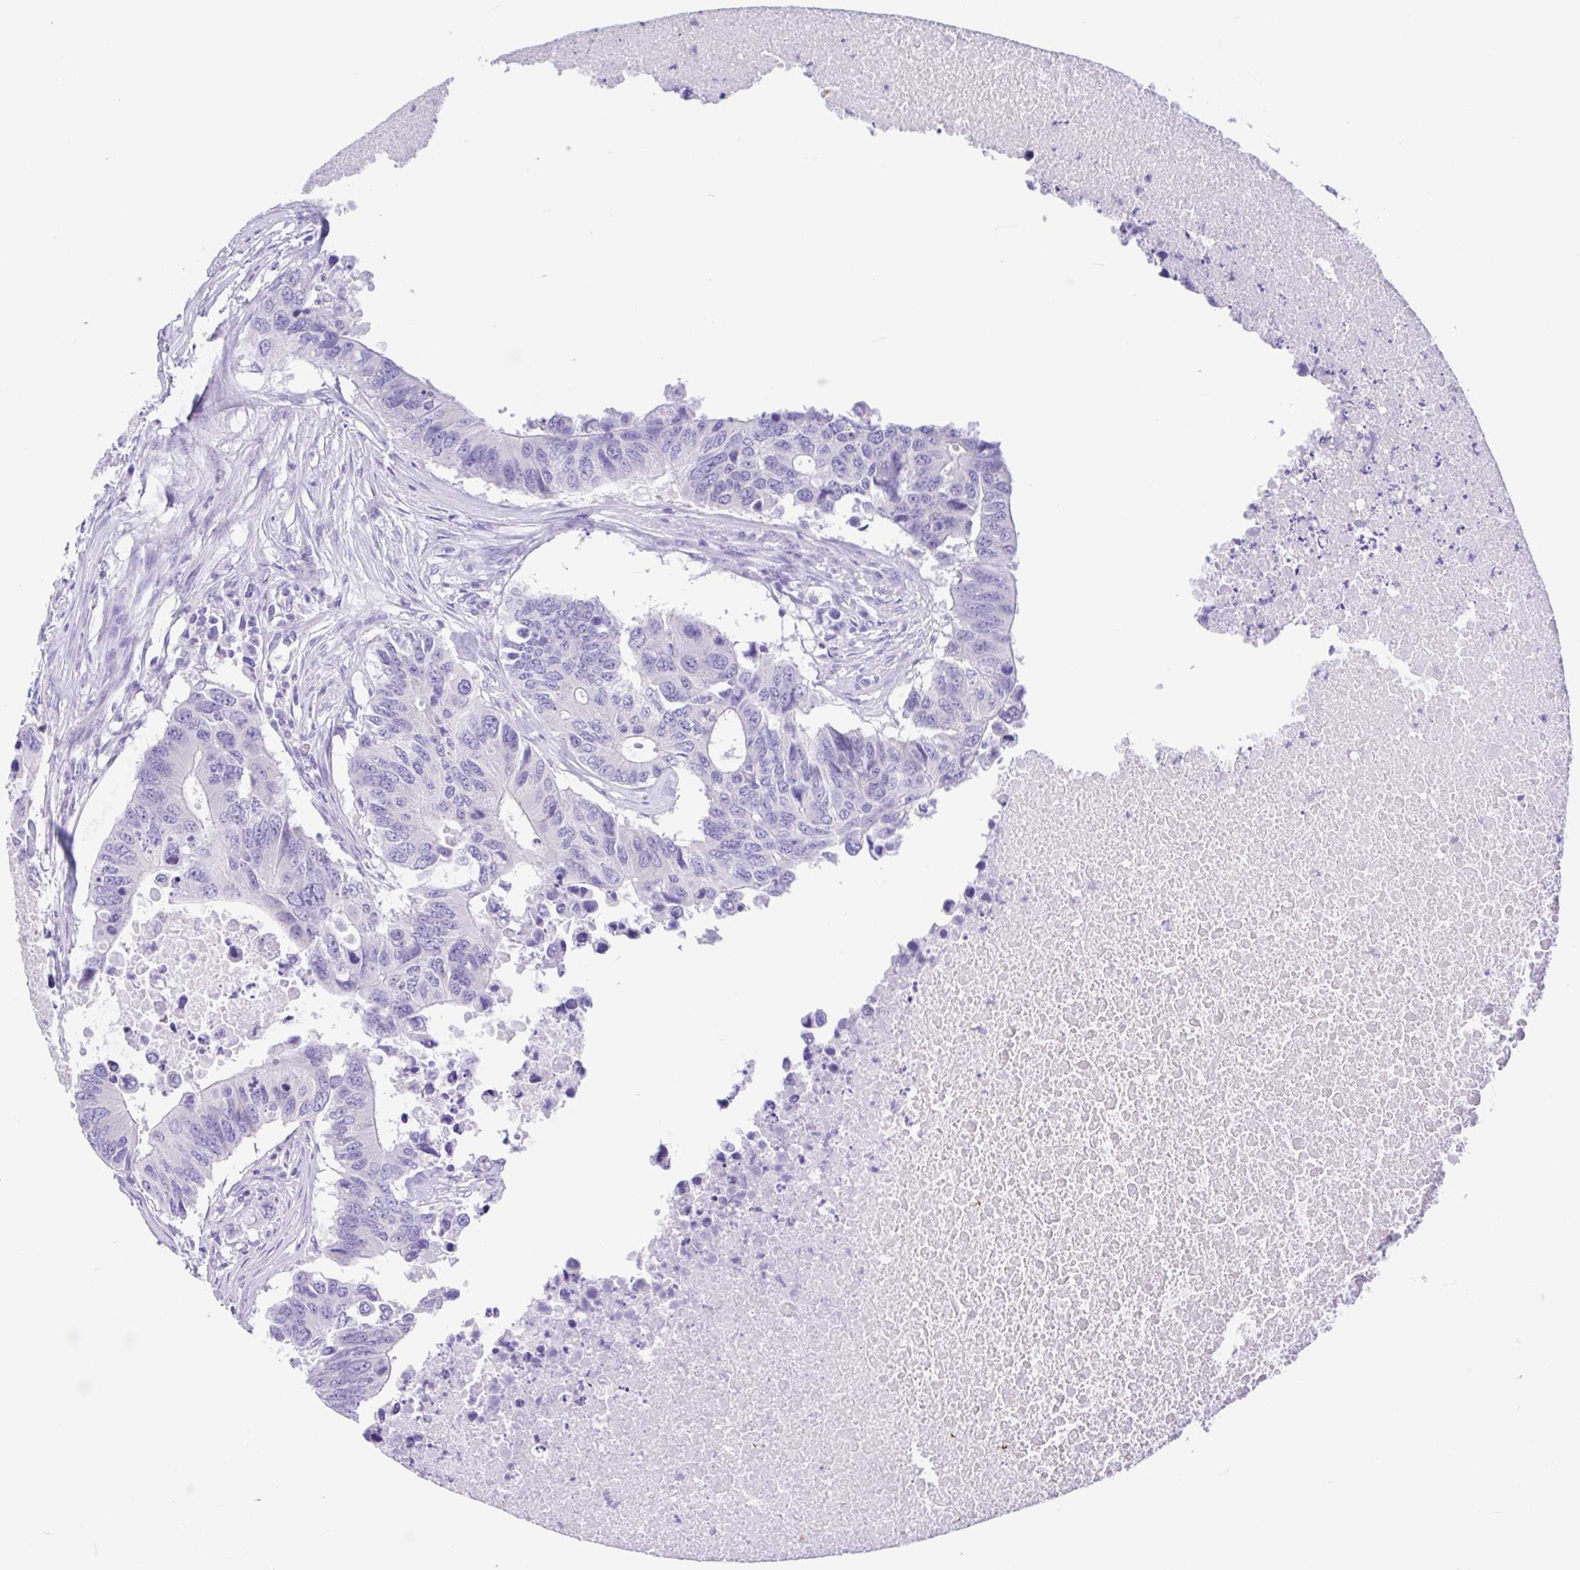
{"staining": {"intensity": "negative", "quantity": "none", "location": "none"}, "tissue": "colorectal cancer", "cell_type": "Tumor cells", "image_type": "cancer", "snomed": [{"axis": "morphology", "description": "Adenocarcinoma, NOS"}, {"axis": "topography", "description": "Colon"}], "caption": "Immunohistochemical staining of adenocarcinoma (colorectal) demonstrates no significant expression in tumor cells. The staining was performed using DAB to visualize the protein expression in brown, while the nuclei were stained in blue with hematoxylin (Magnification: 20x).", "gene": "TMEM79", "patient": {"sex": "male", "age": 71}}